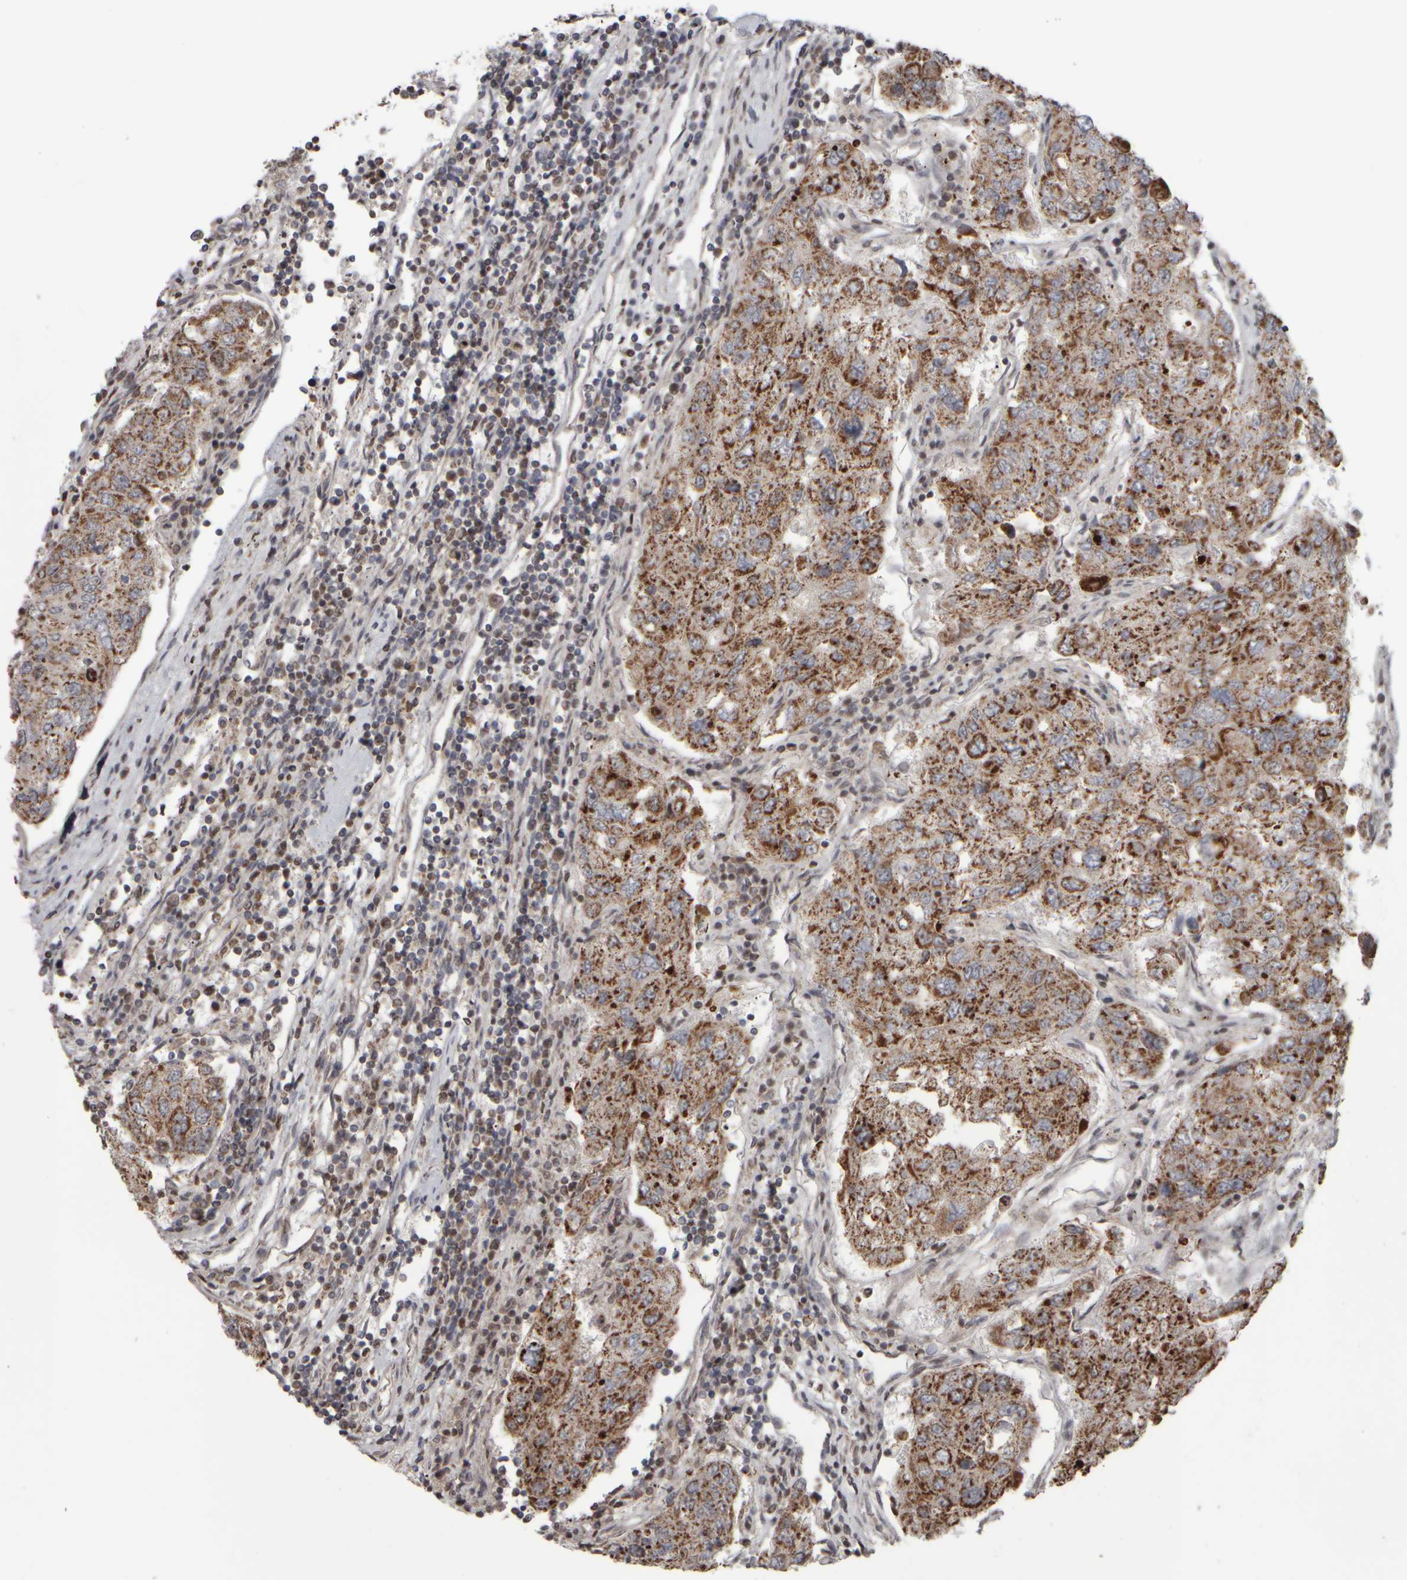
{"staining": {"intensity": "moderate", "quantity": ">75%", "location": "cytoplasmic/membranous"}, "tissue": "urothelial cancer", "cell_type": "Tumor cells", "image_type": "cancer", "snomed": [{"axis": "morphology", "description": "Urothelial carcinoma, High grade"}, {"axis": "topography", "description": "Lymph node"}, {"axis": "topography", "description": "Urinary bladder"}], "caption": "An image showing moderate cytoplasmic/membranous expression in approximately >75% of tumor cells in high-grade urothelial carcinoma, as visualized by brown immunohistochemical staining.", "gene": "CWC27", "patient": {"sex": "male", "age": 51}}